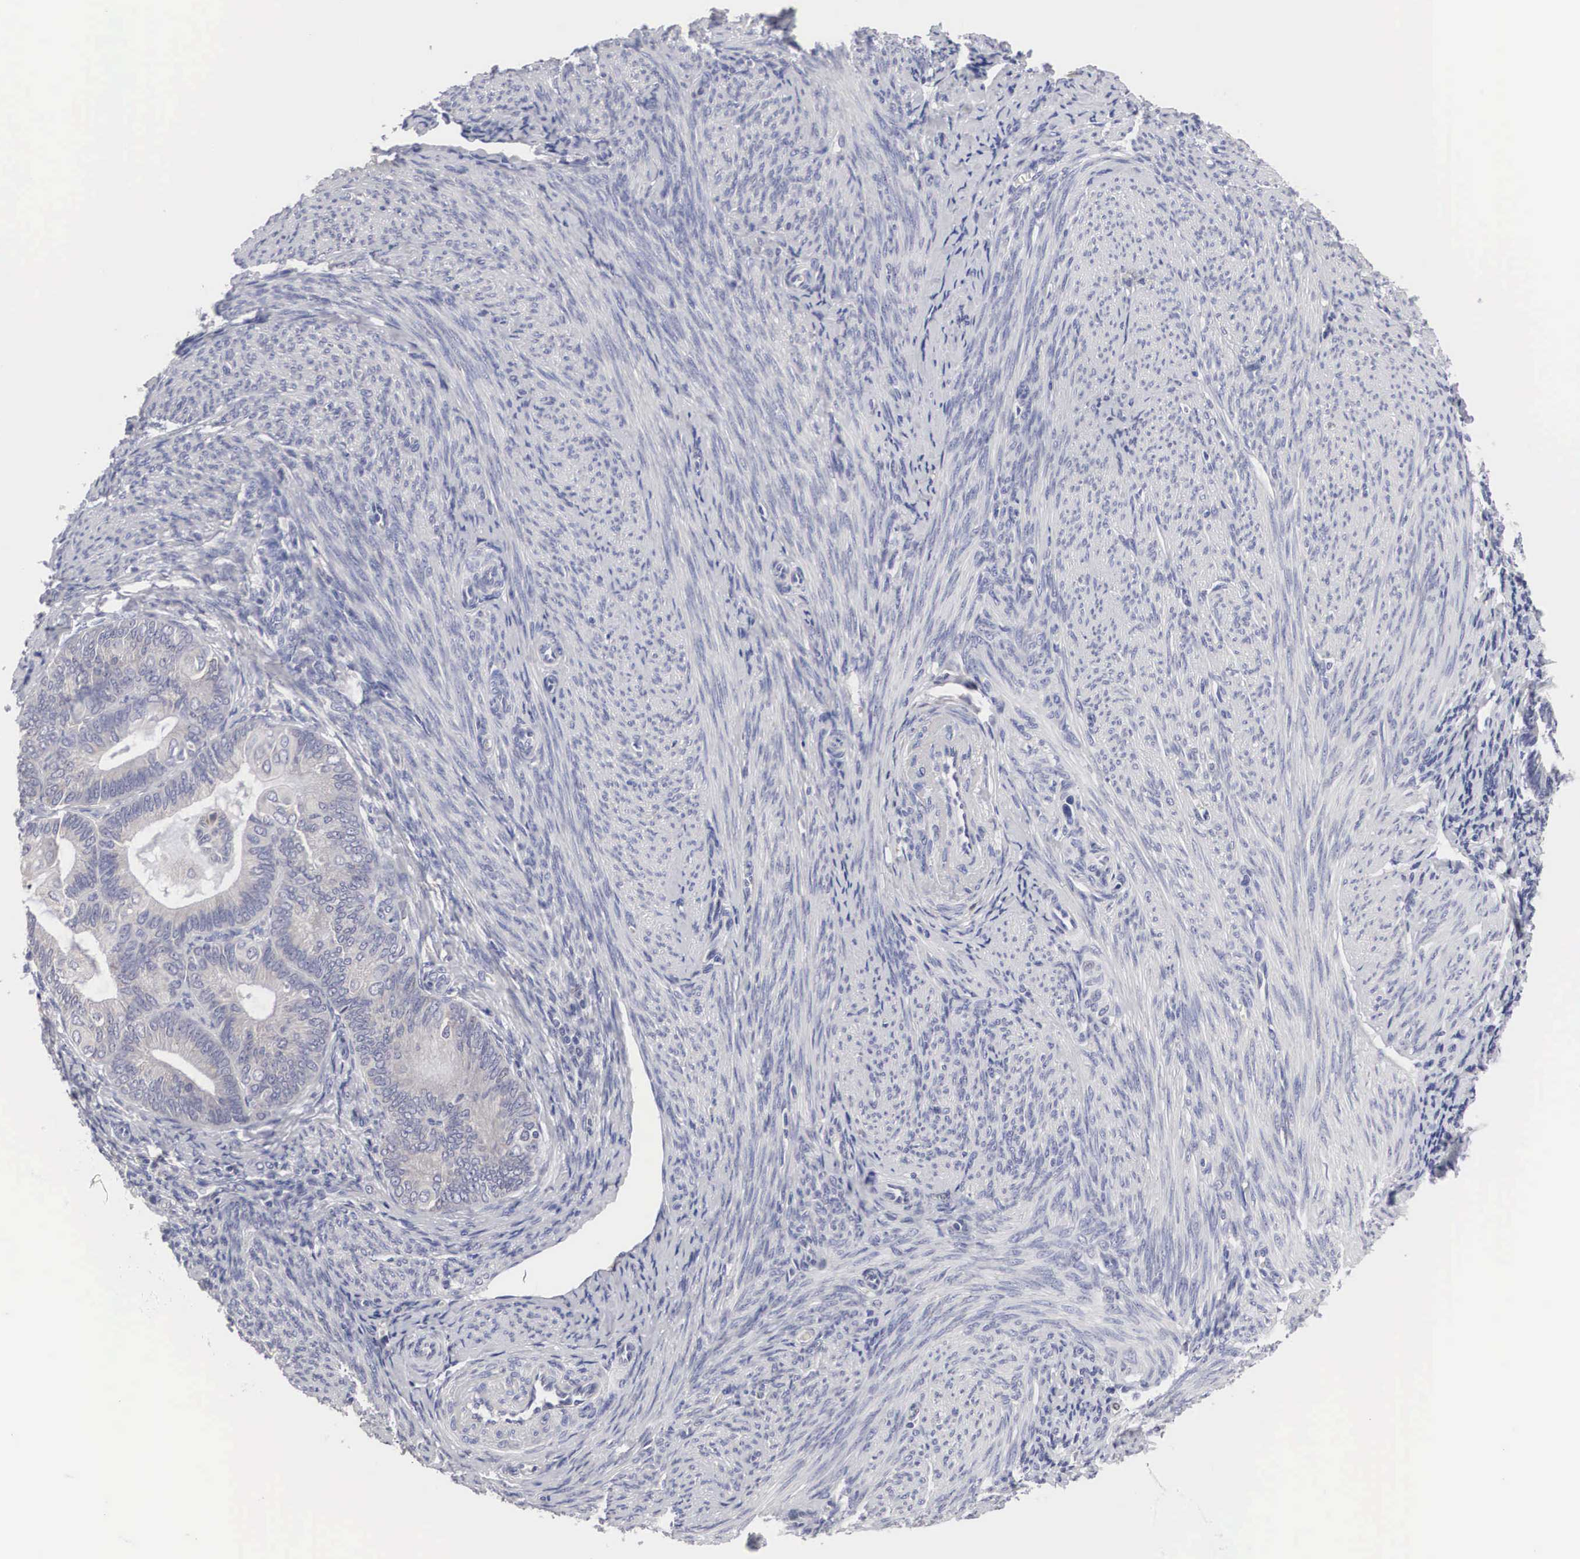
{"staining": {"intensity": "weak", "quantity": "<25%", "location": "cytoplasmic/membranous"}, "tissue": "endometrial cancer", "cell_type": "Tumor cells", "image_type": "cancer", "snomed": [{"axis": "morphology", "description": "Adenocarcinoma, NOS"}, {"axis": "topography", "description": "Endometrium"}], "caption": "Adenocarcinoma (endometrial) was stained to show a protein in brown. There is no significant positivity in tumor cells.", "gene": "HMOX1", "patient": {"sex": "female", "age": 63}}